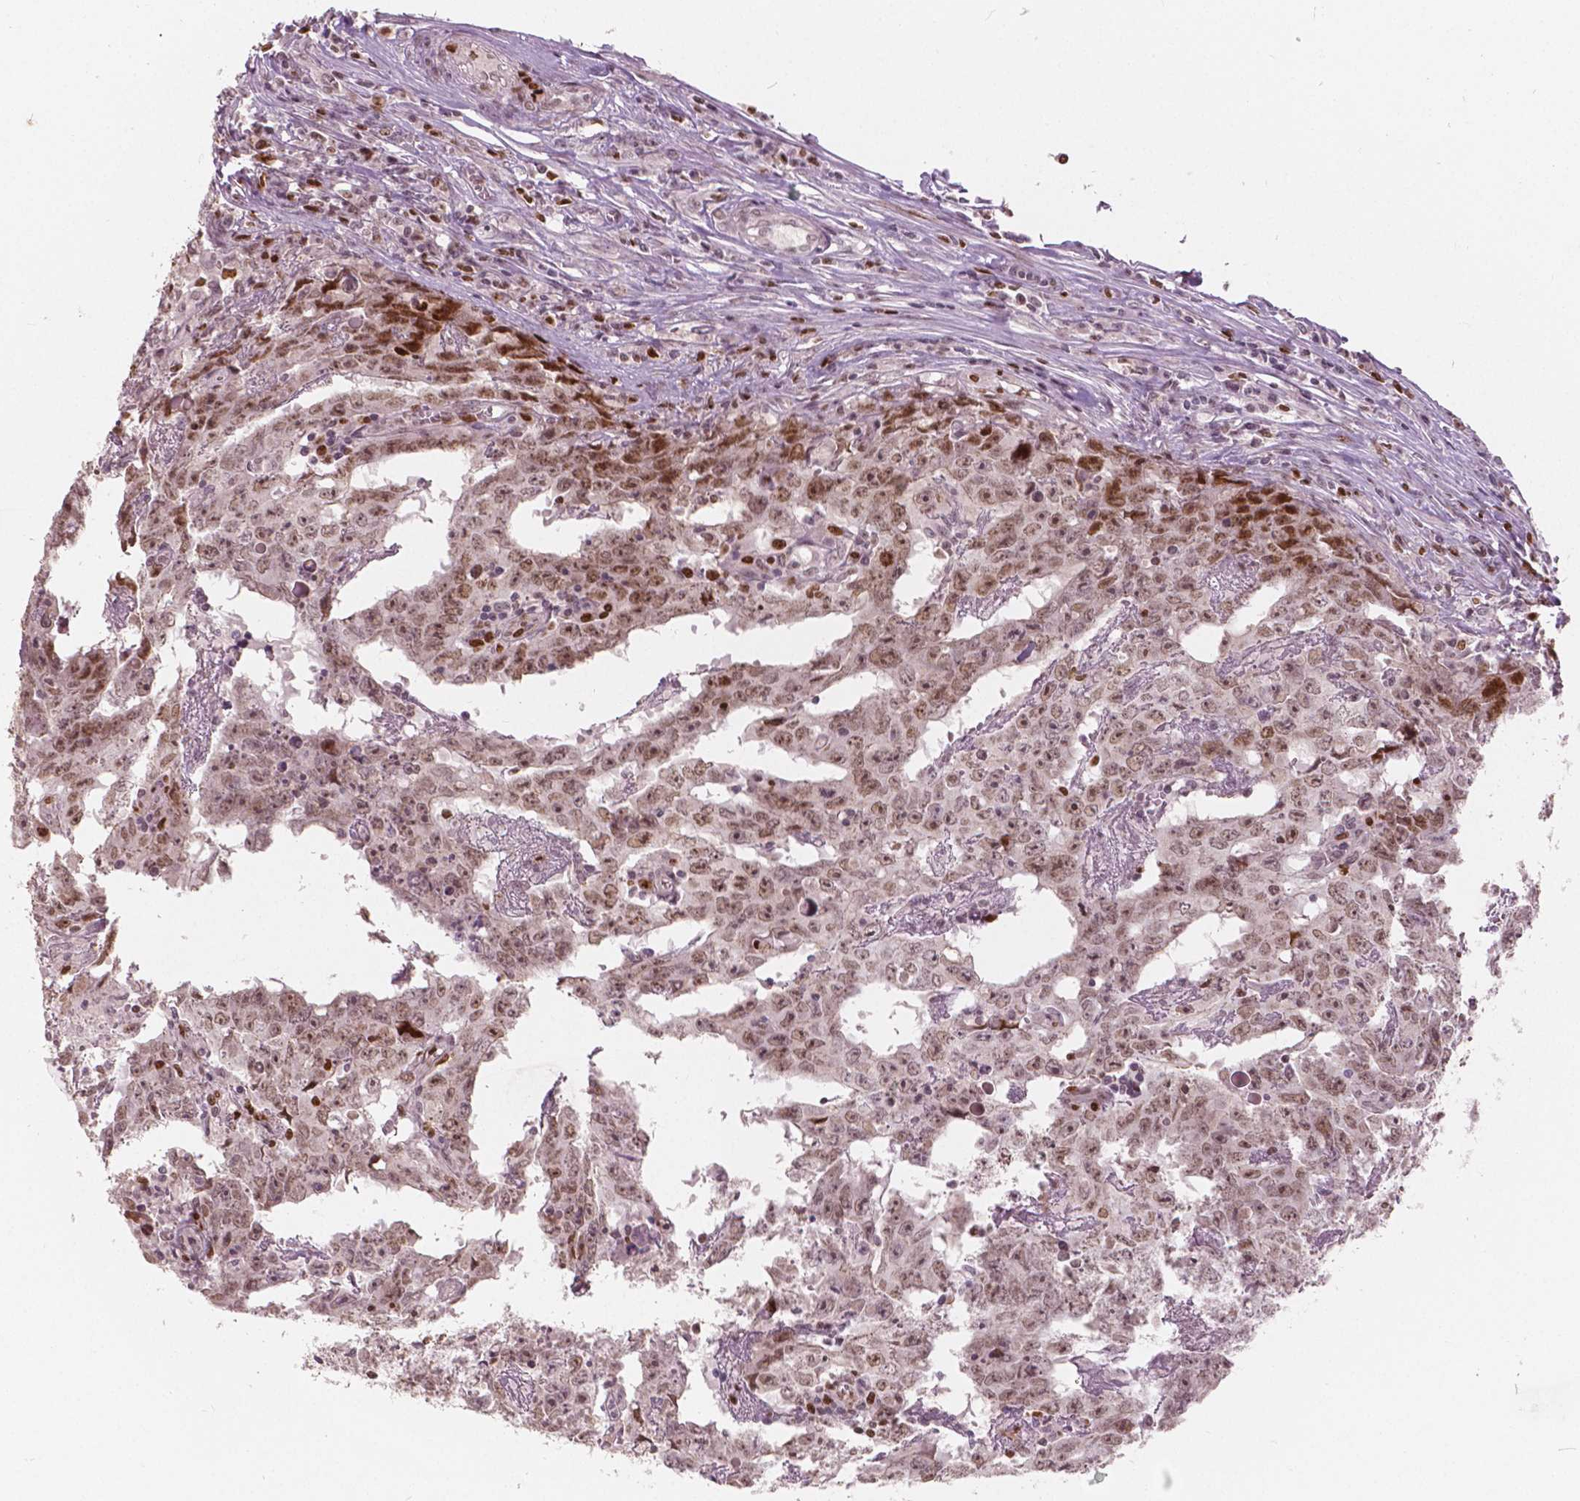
{"staining": {"intensity": "moderate", "quantity": ">75%", "location": "nuclear"}, "tissue": "testis cancer", "cell_type": "Tumor cells", "image_type": "cancer", "snomed": [{"axis": "morphology", "description": "Carcinoma, Embryonal, NOS"}, {"axis": "topography", "description": "Testis"}], "caption": "Human testis cancer stained with a brown dye exhibits moderate nuclear positive expression in about >75% of tumor cells.", "gene": "NSD2", "patient": {"sex": "male", "age": 22}}